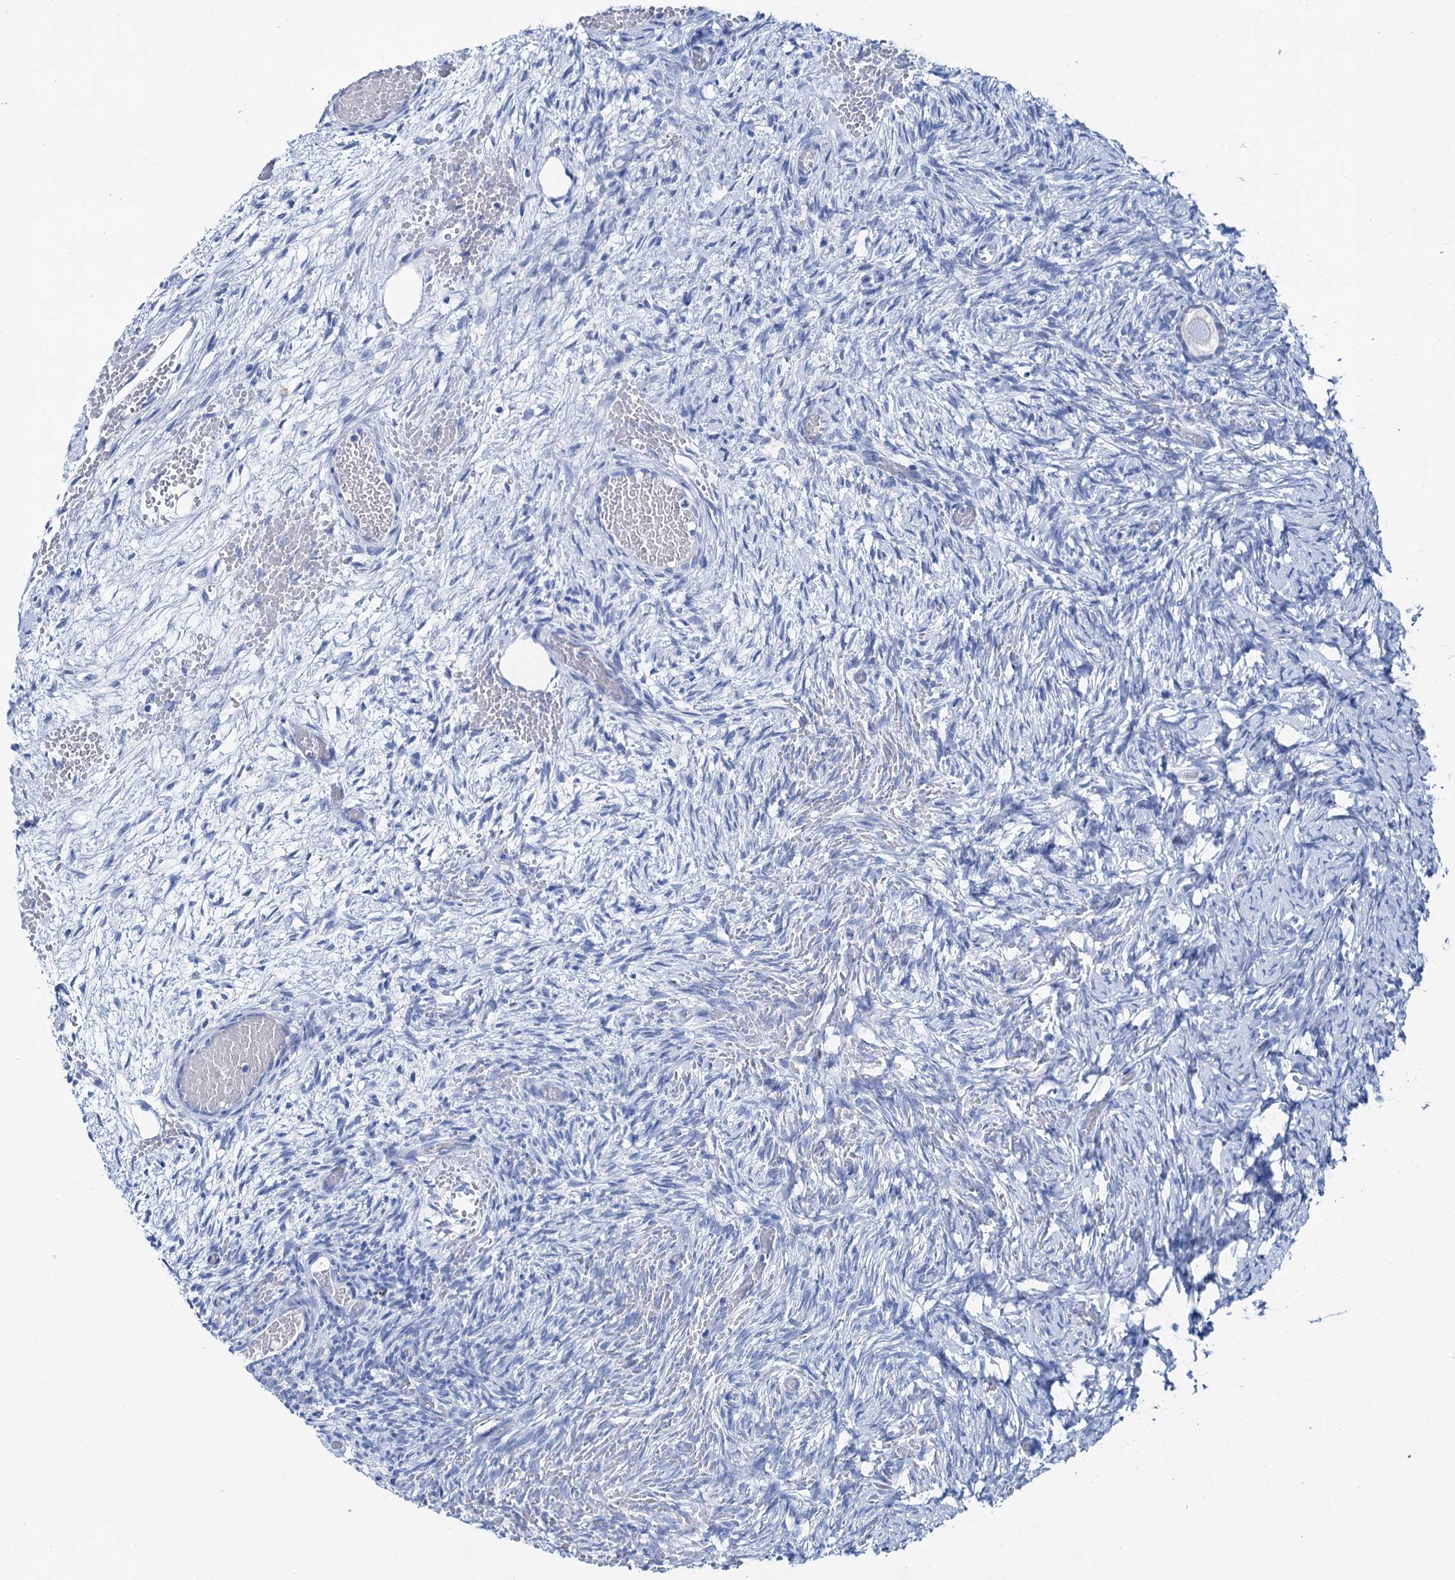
{"staining": {"intensity": "negative", "quantity": "none", "location": "none"}, "tissue": "ovary", "cell_type": "Follicle cells", "image_type": "normal", "snomed": [{"axis": "morphology", "description": "Adenocarcinoma, NOS"}, {"axis": "topography", "description": "Endometrium"}], "caption": "A high-resolution photomicrograph shows immunohistochemistry staining of unremarkable ovary, which exhibits no significant staining in follicle cells.", "gene": "BRINP1", "patient": {"sex": "female", "age": 32}}